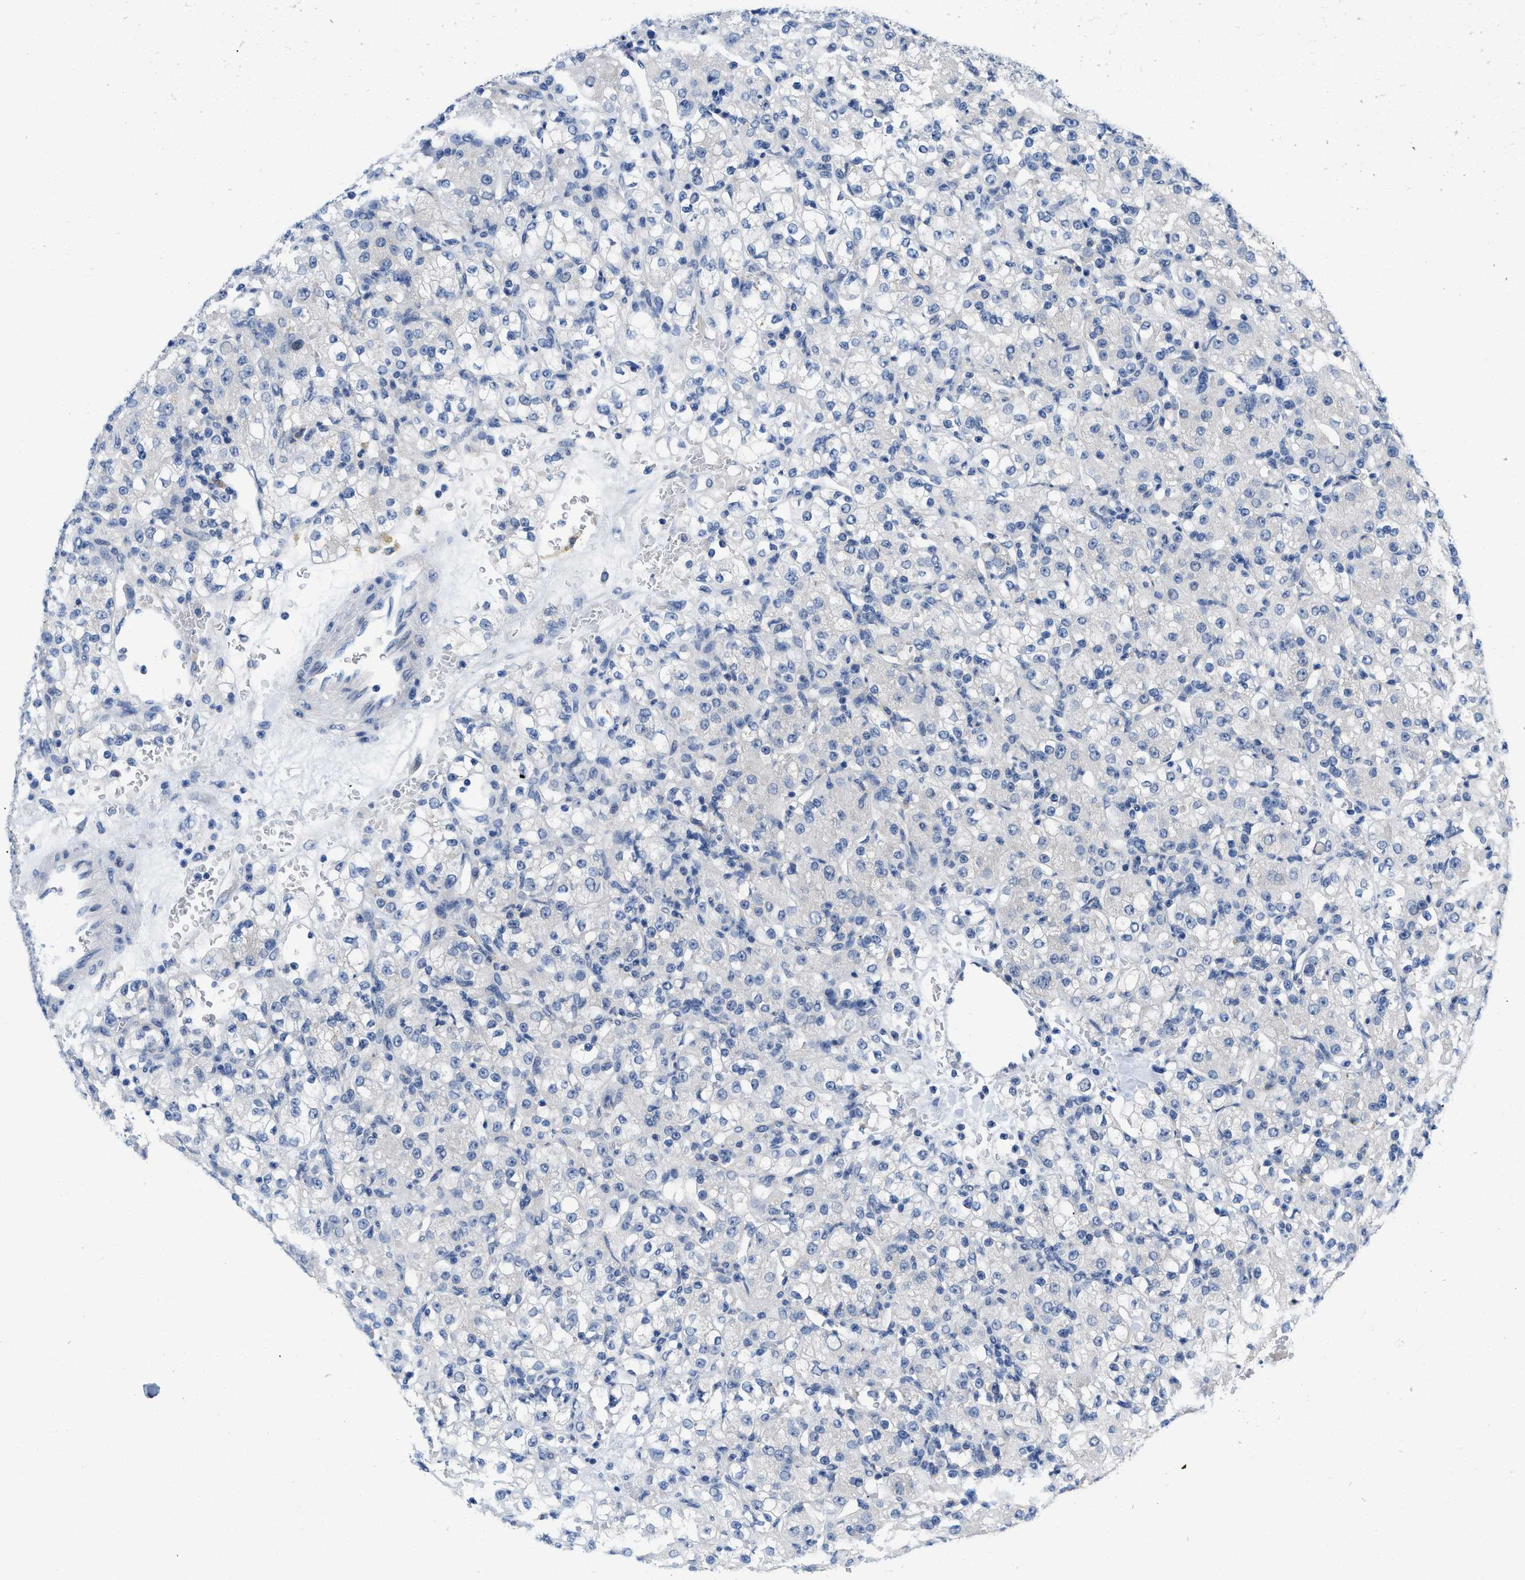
{"staining": {"intensity": "negative", "quantity": "none", "location": "none"}, "tissue": "renal cancer", "cell_type": "Tumor cells", "image_type": "cancer", "snomed": [{"axis": "morphology", "description": "Normal tissue, NOS"}, {"axis": "morphology", "description": "Adenocarcinoma, NOS"}, {"axis": "topography", "description": "Kidney"}], "caption": "This image is of adenocarcinoma (renal) stained with IHC to label a protein in brown with the nuclei are counter-stained blue. There is no staining in tumor cells.", "gene": "PYY", "patient": {"sex": "male", "age": 61}}